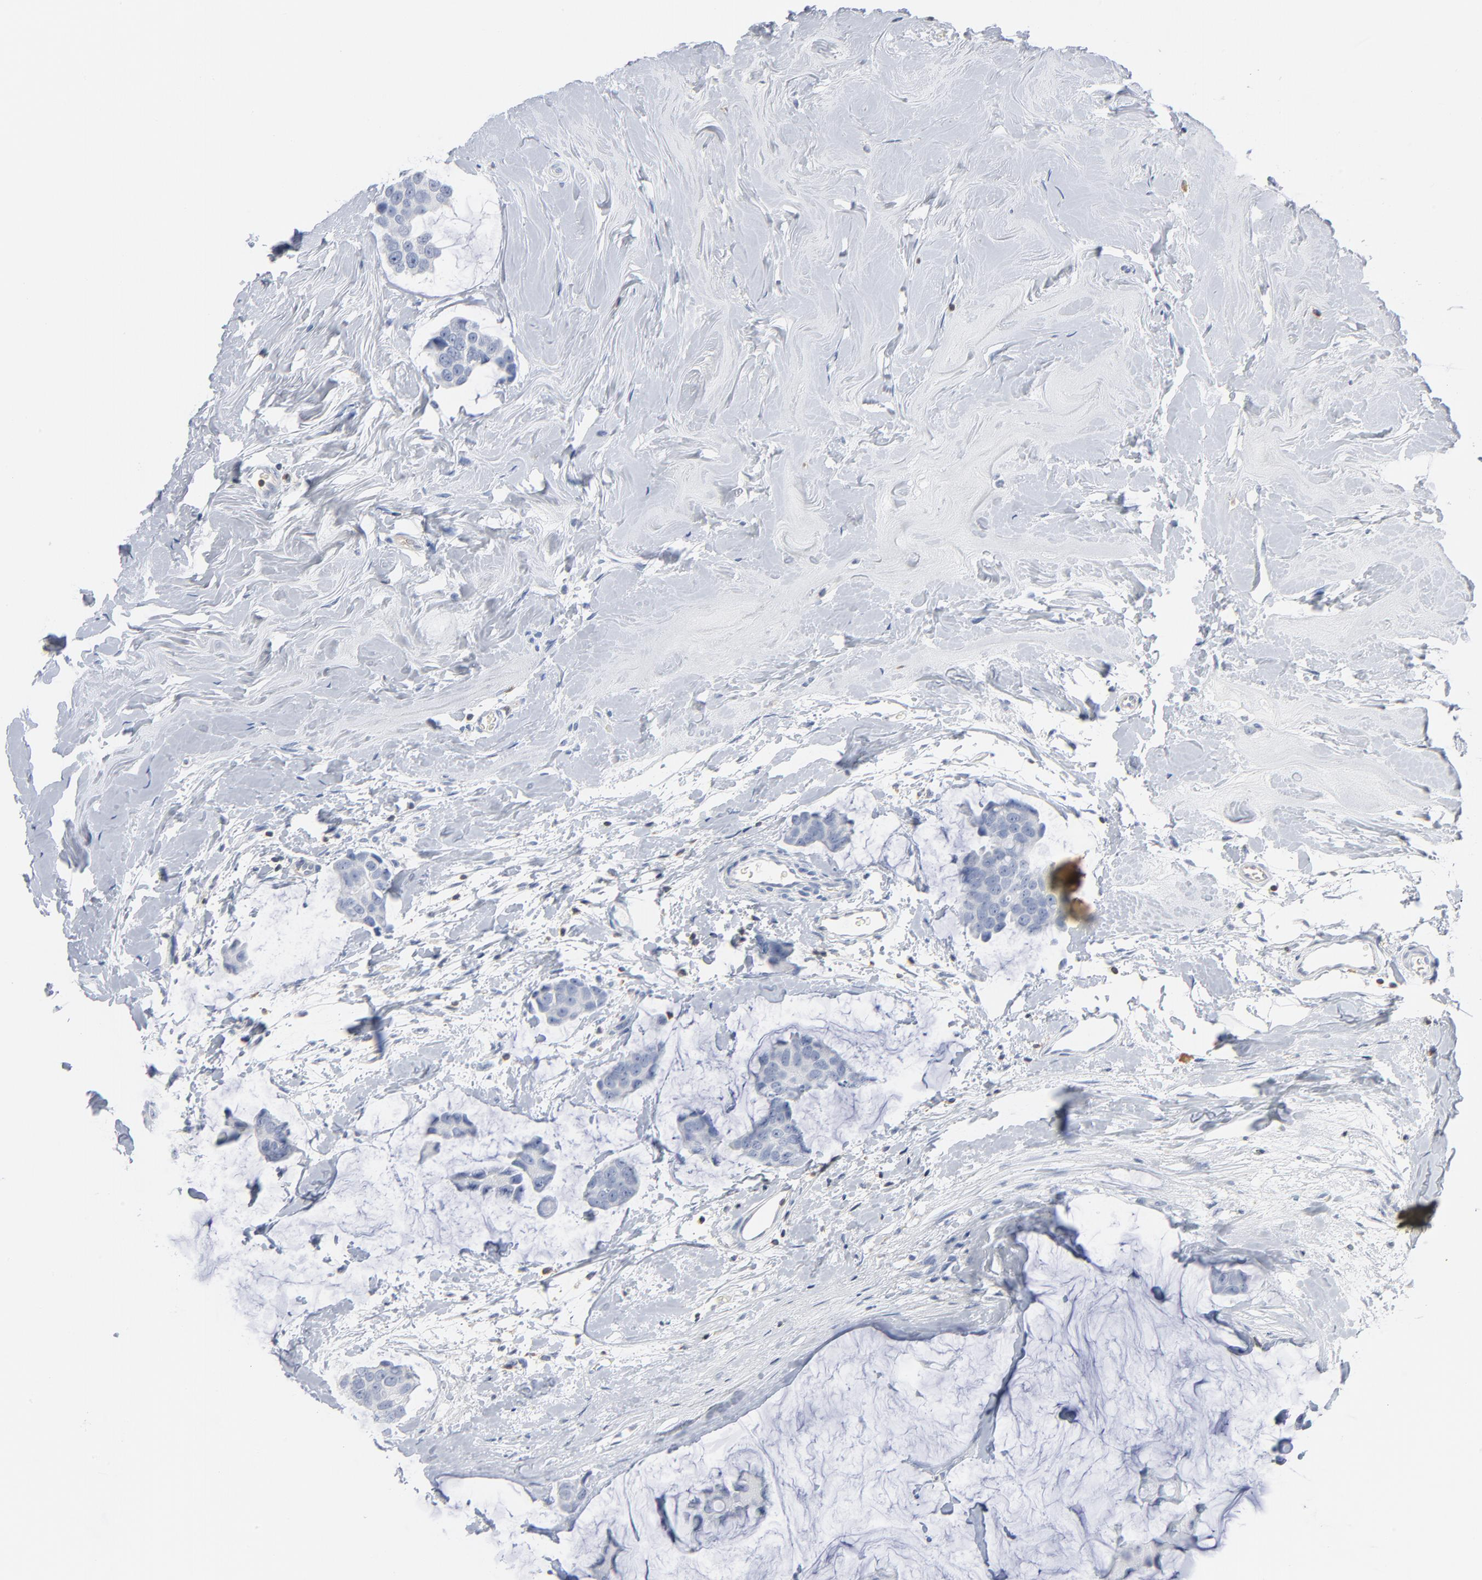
{"staining": {"intensity": "negative", "quantity": "none", "location": "none"}, "tissue": "breast cancer", "cell_type": "Tumor cells", "image_type": "cancer", "snomed": [{"axis": "morphology", "description": "Normal tissue, NOS"}, {"axis": "morphology", "description": "Duct carcinoma"}, {"axis": "topography", "description": "Breast"}], "caption": "This is an immunohistochemistry photomicrograph of breast cancer. There is no staining in tumor cells.", "gene": "PTK2B", "patient": {"sex": "female", "age": 50}}